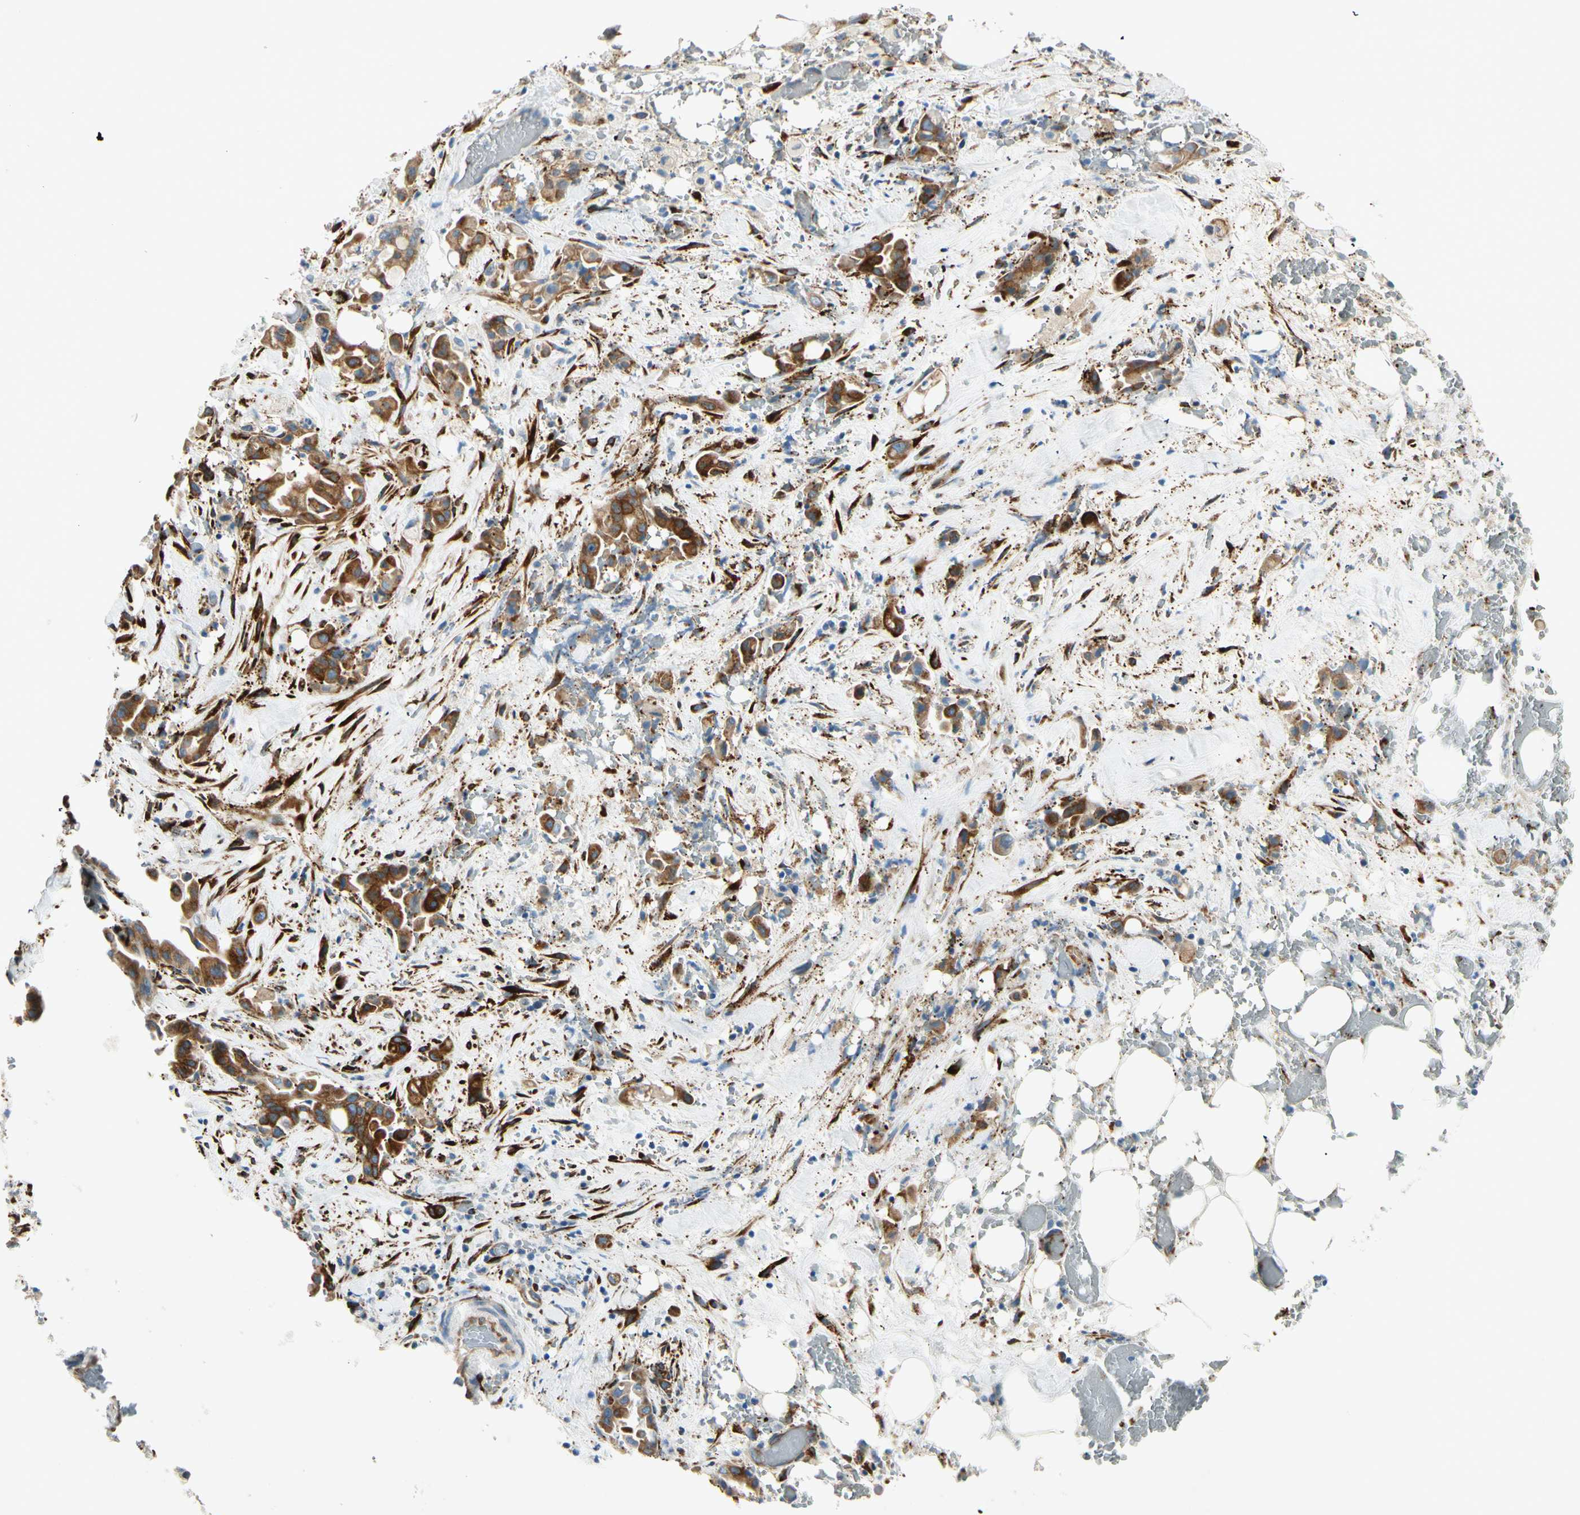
{"staining": {"intensity": "strong", "quantity": ">75%", "location": "cytoplasmic/membranous"}, "tissue": "liver cancer", "cell_type": "Tumor cells", "image_type": "cancer", "snomed": [{"axis": "morphology", "description": "Cholangiocarcinoma"}, {"axis": "topography", "description": "Liver"}], "caption": "About >75% of tumor cells in liver cancer reveal strong cytoplasmic/membranous protein expression as visualized by brown immunohistochemical staining.", "gene": "FKBP7", "patient": {"sex": "female", "age": 68}}